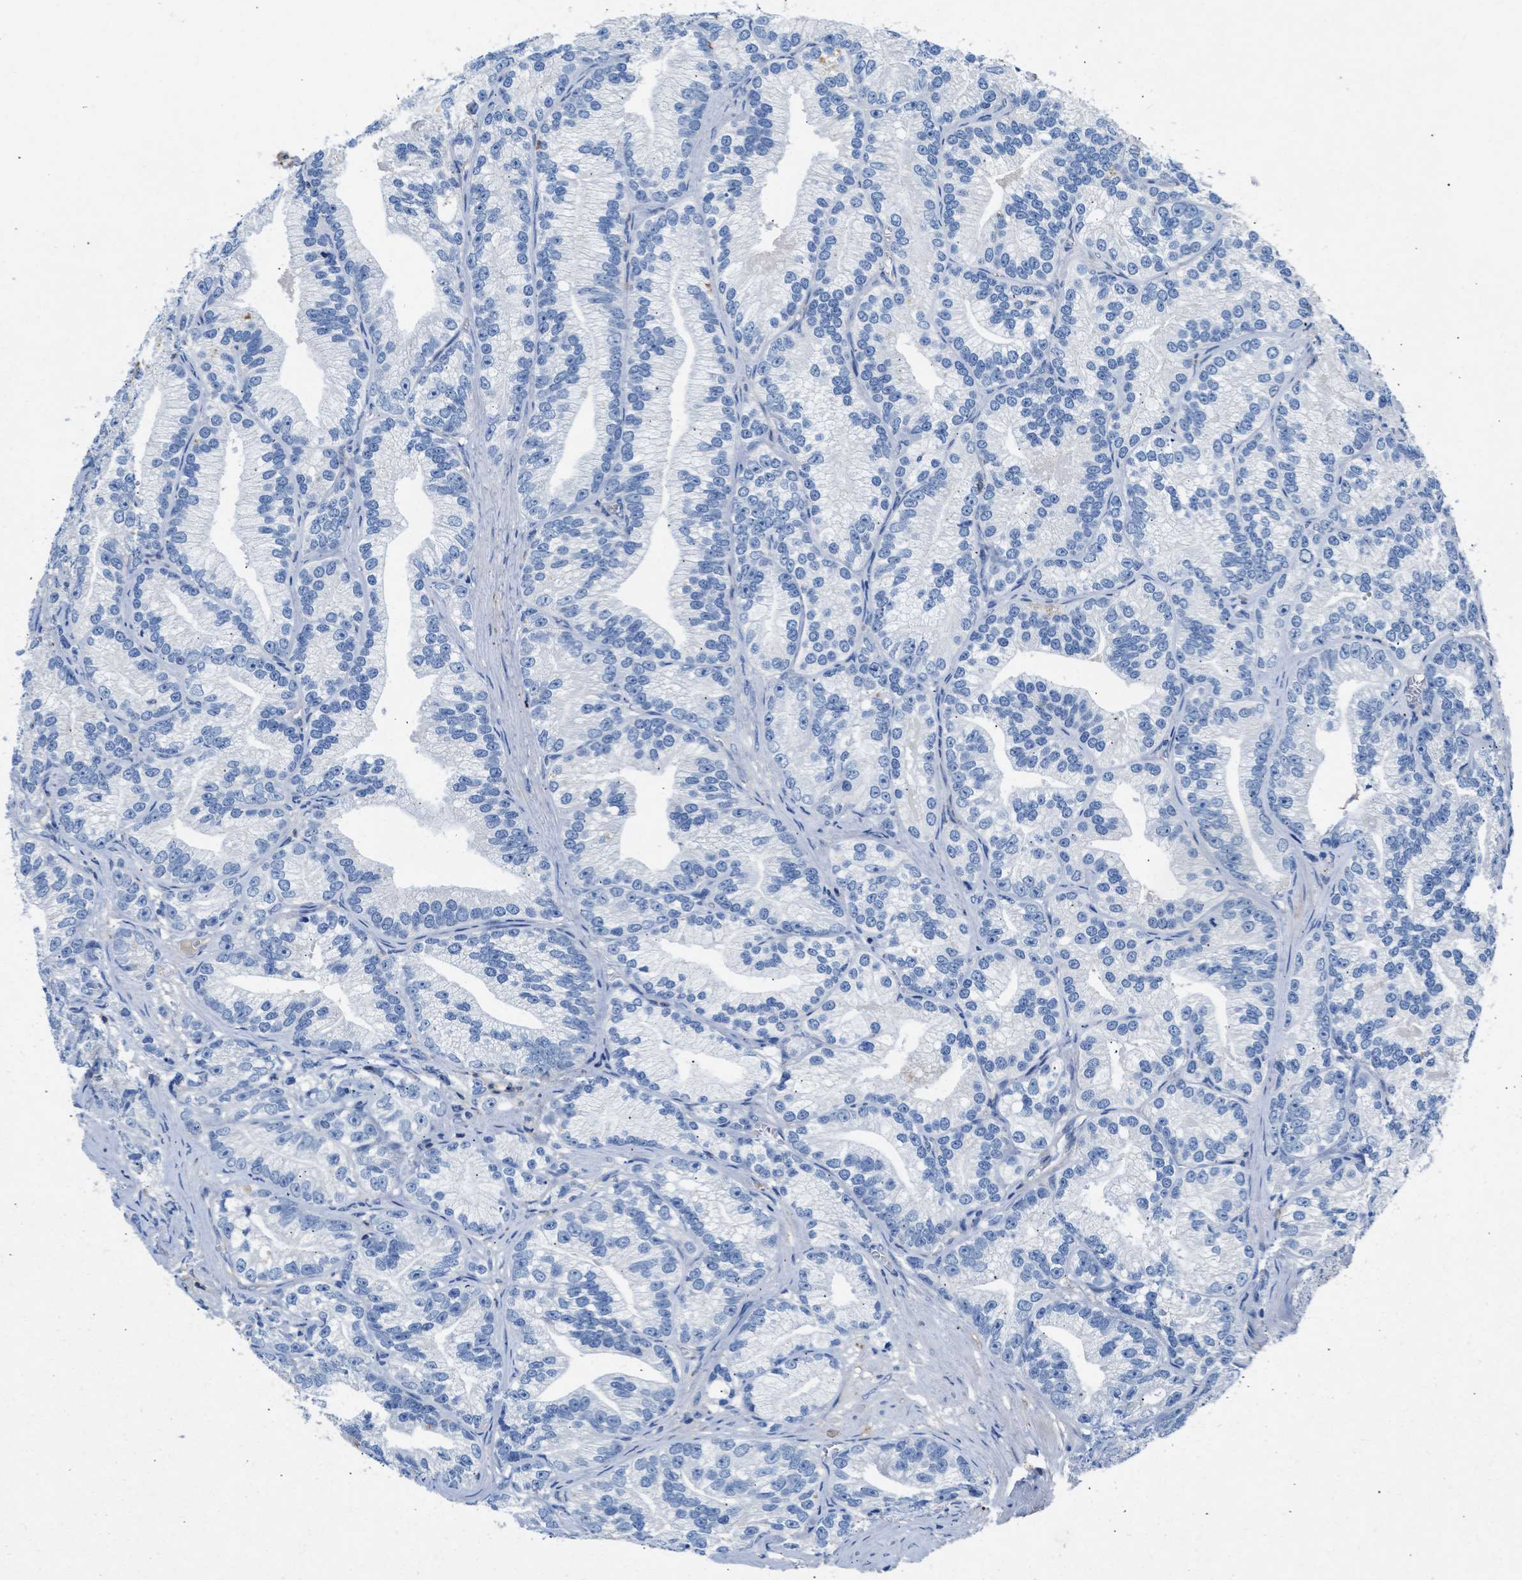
{"staining": {"intensity": "negative", "quantity": "none", "location": "none"}, "tissue": "prostate cancer", "cell_type": "Tumor cells", "image_type": "cancer", "snomed": [{"axis": "morphology", "description": "Adenocarcinoma, Low grade"}, {"axis": "topography", "description": "Prostate"}], "caption": "Micrograph shows no significant protein staining in tumor cells of prostate low-grade adenocarcinoma.", "gene": "KCNQ4", "patient": {"sex": "male", "age": 89}}